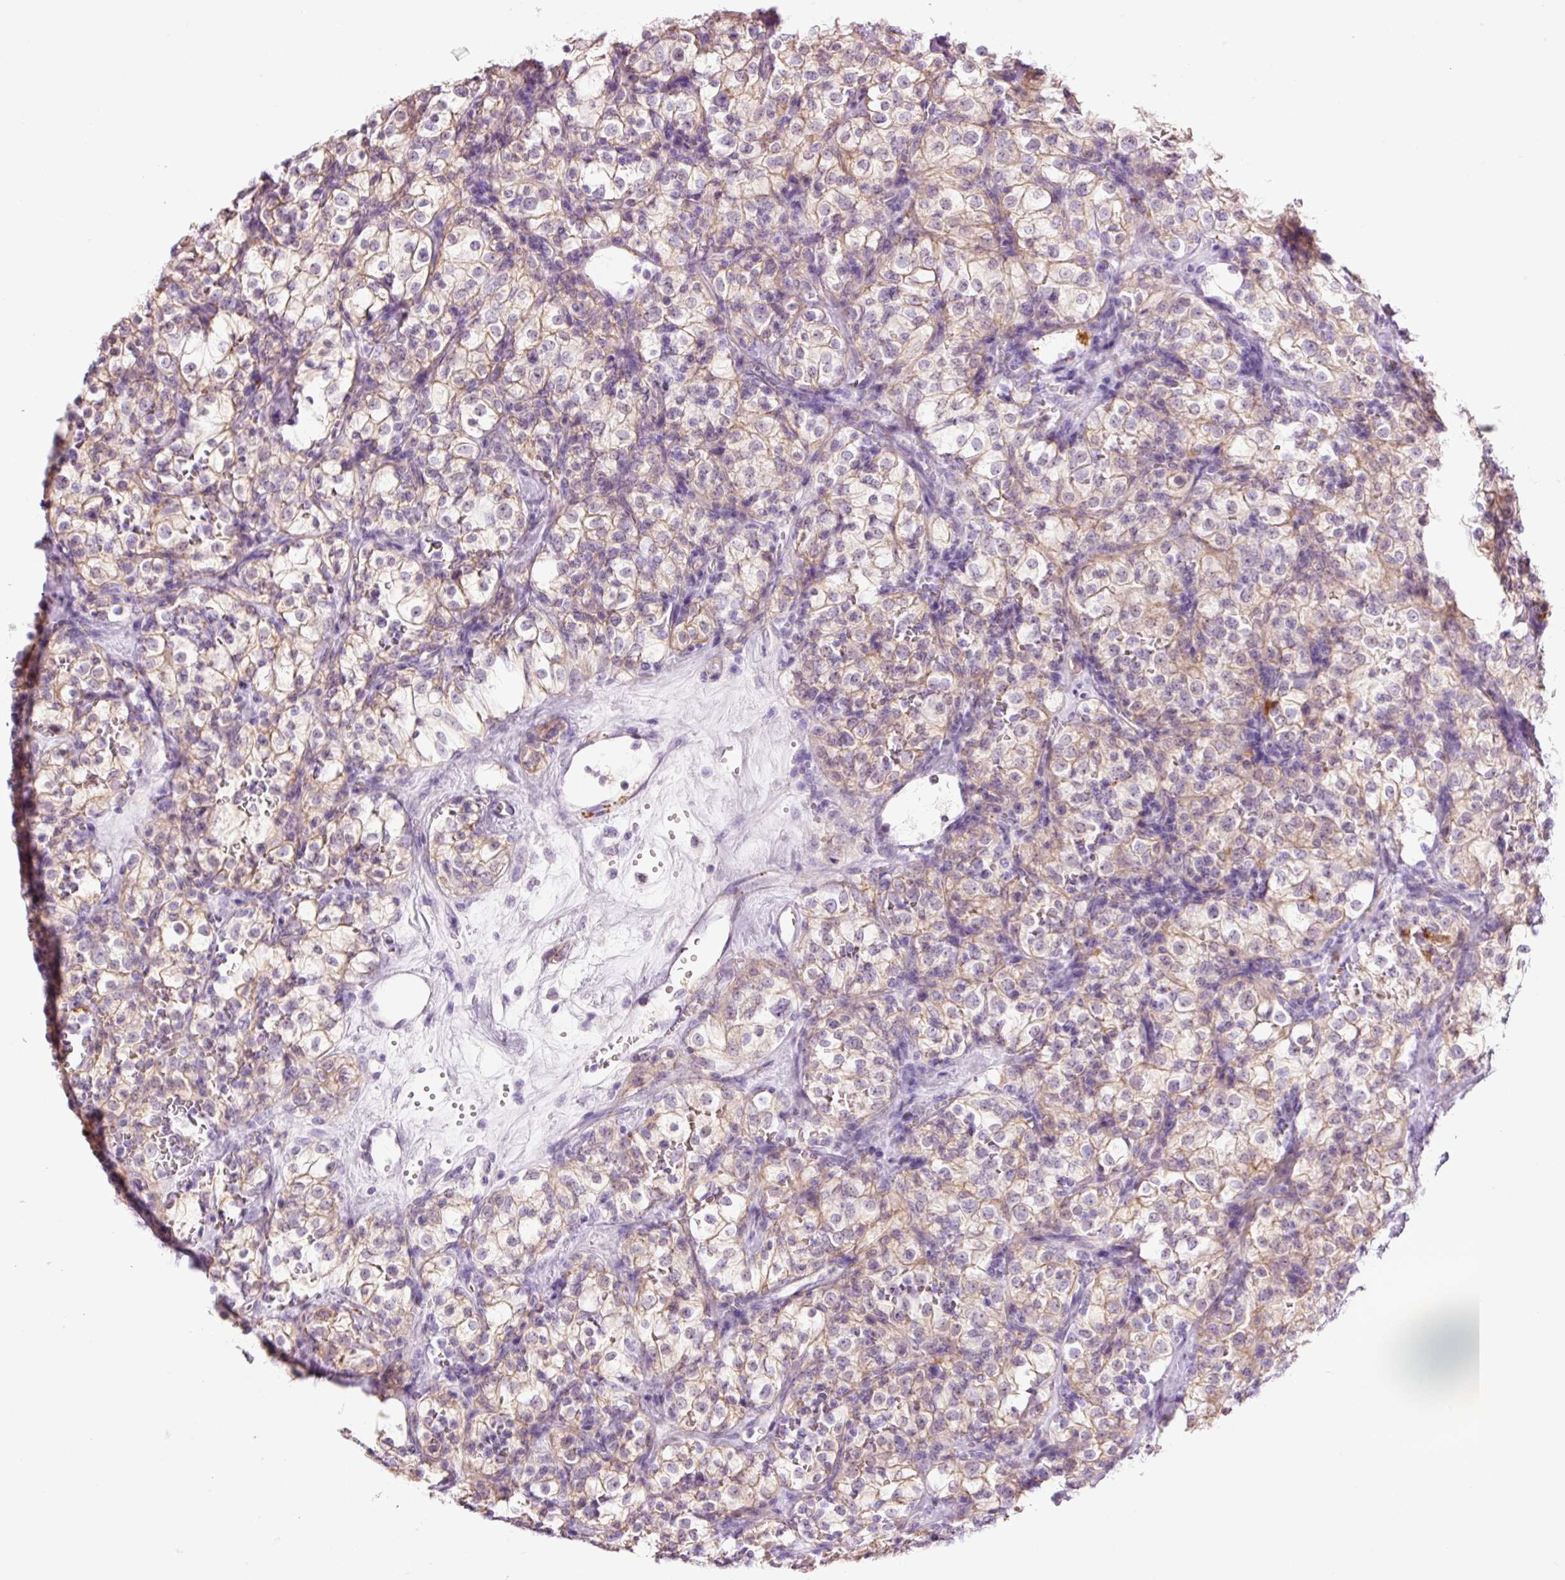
{"staining": {"intensity": "weak", "quantity": ">75%", "location": "cytoplasmic/membranous"}, "tissue": "renal cancer", "cell_type": "Tumor cells", "image_type": "cancer", "snomed": [{"axis": "morphology", "description": "Adenocarcinoma, NOS"}, {"axis": "topography", "description": "Kidney"}], "caption": "The histopathology image reveals a brown stain indicating the presence of a protein in the cytoplasmic/membranous of tumor cells in renal cancer.", "gene": "HSPA4L", "patient": {"sex": "female", "age": 74}}